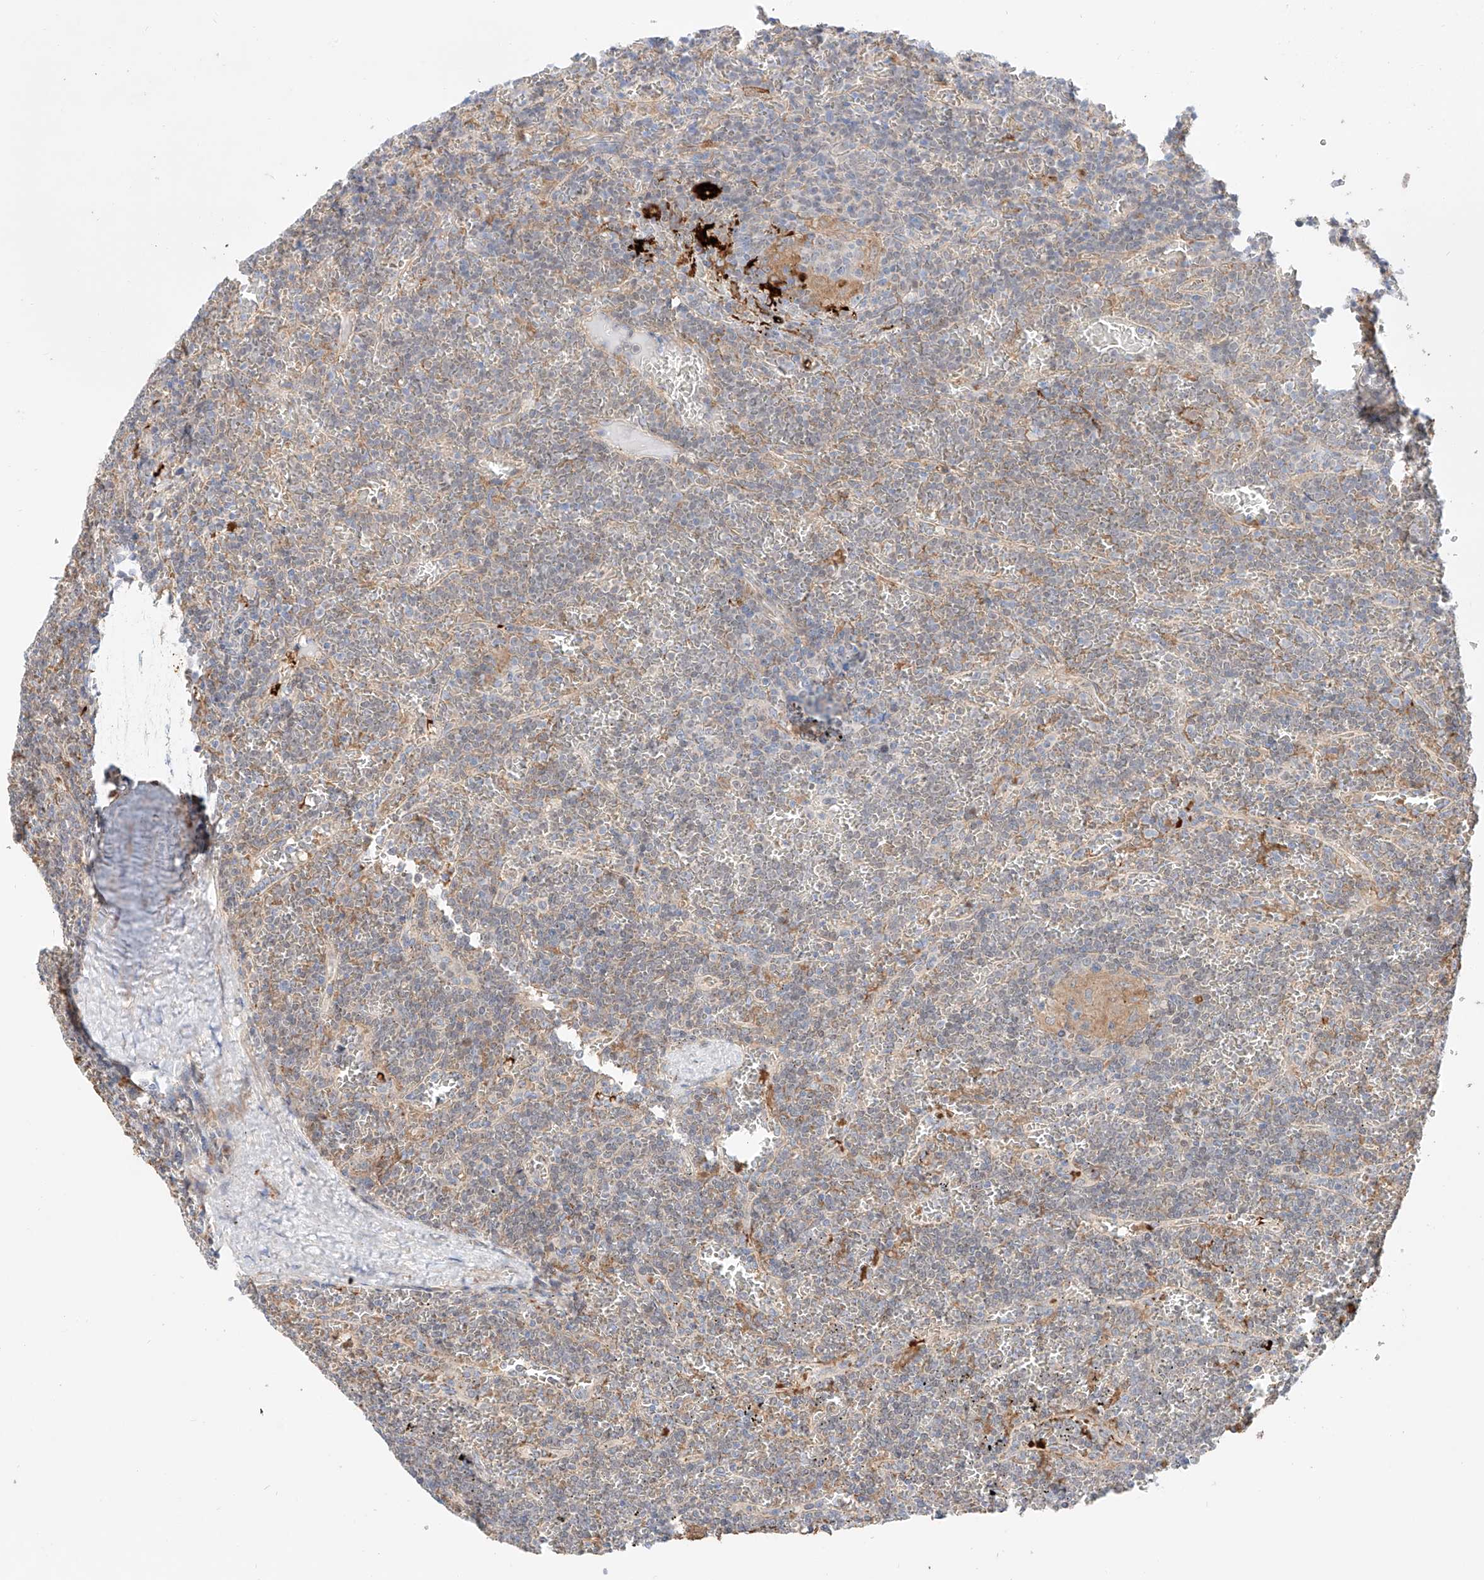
{"staining": {"intensity": "weak", "quantity": "<25%", "location": "cytoplasmic/membranous"}, "tissue": "lymphoma", "cell_type": "Tumor cells", "image_type": "cancer", "snomed": [{"axis": "morphology", "description": "Malignant lymphoma, non-Hodgkin's type, Low grade"}, {"axis": "topography", "description": "Spleen"}], "caption": "An IHC micrograph of malignant lymphoma, non-Hodgkin's type (low-grade) is shown. There is no staining in tumor cells of malignant lymphoma, non-Hodgkin's type (low-grade).", "gene": "MOSPD1", "patient": {"sex": "female", "age": 19}}